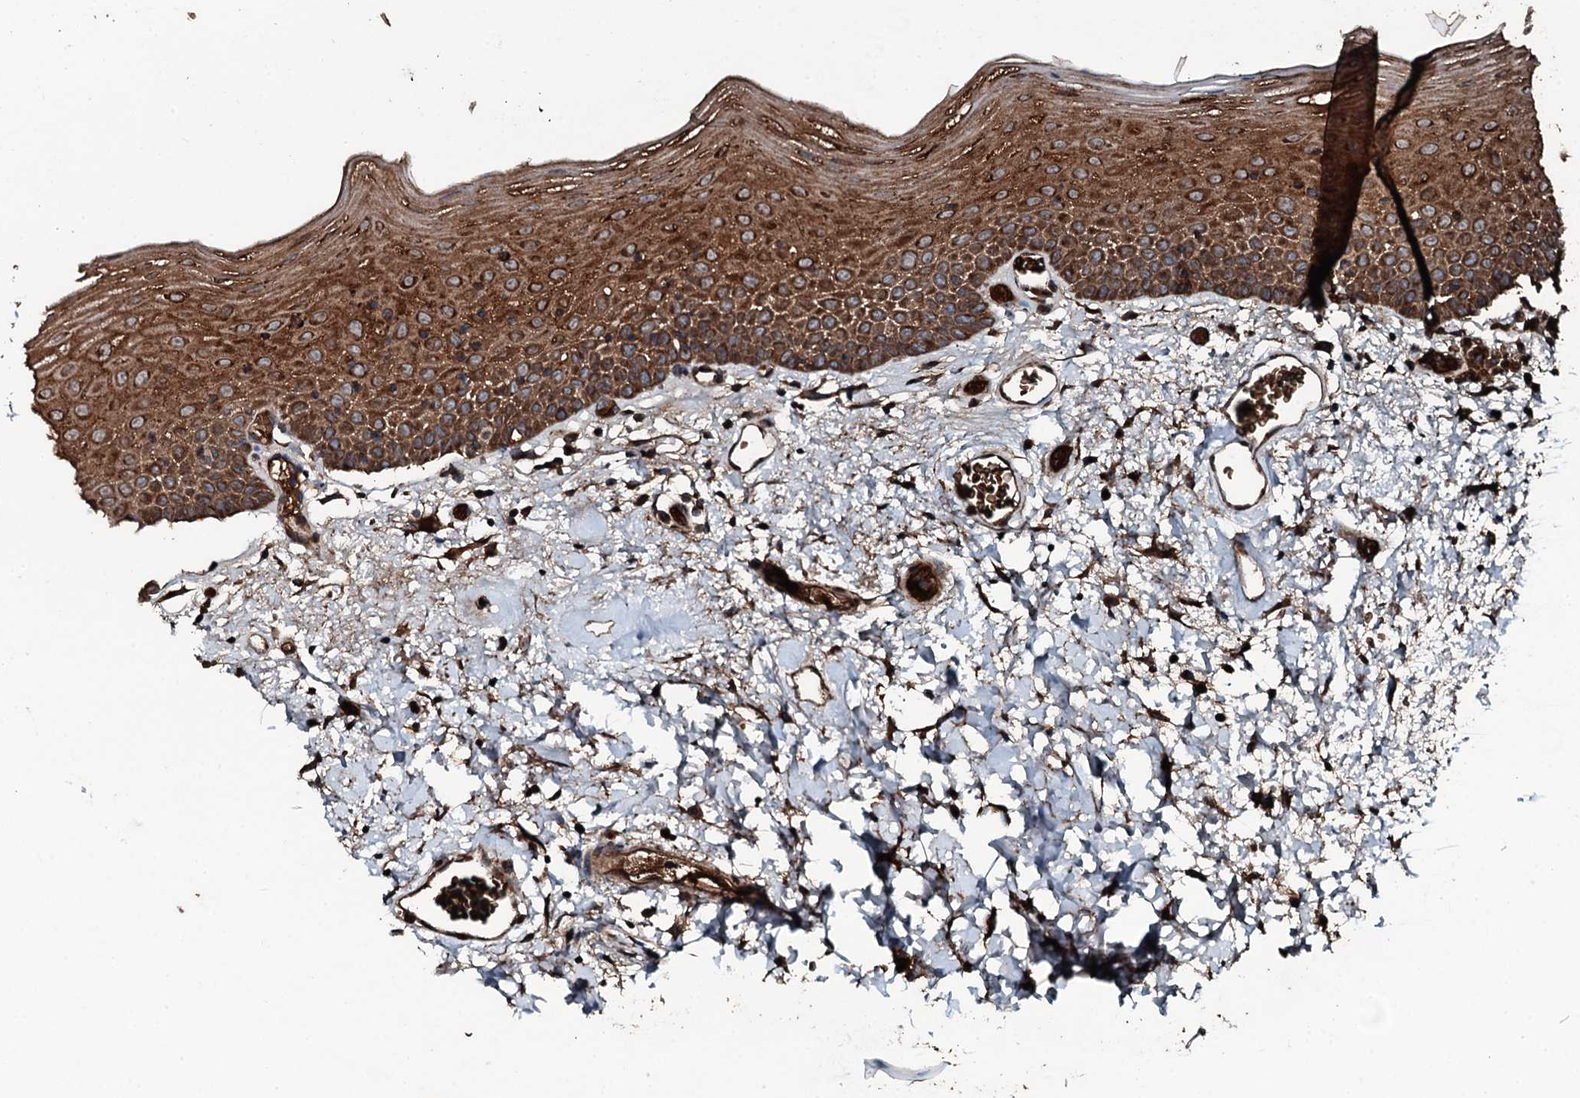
{"staining": {"intensity": "strong", "quantity": ">75%", "location": "cytoplasmic/membranous"}, "tissue": "oral mucosa", "cell_type": "Squamous epithelial cells", "image_type": "normal", "snomed": [{"axis": "morphology", "description": "Normal tissue, NOS"}, {"axis": "topography", "description": "Oral tissue"}], "caption": "Immunohistochemistry photomicrograph of benign human oral mucosa stained for a protein (brown), which reveals high levels of strong cytoplasmic/membranous staining in about >75% of squamous epithelial cells.", "gene": "TRIM7", "patient": {"sex": "male", "age": 74}}